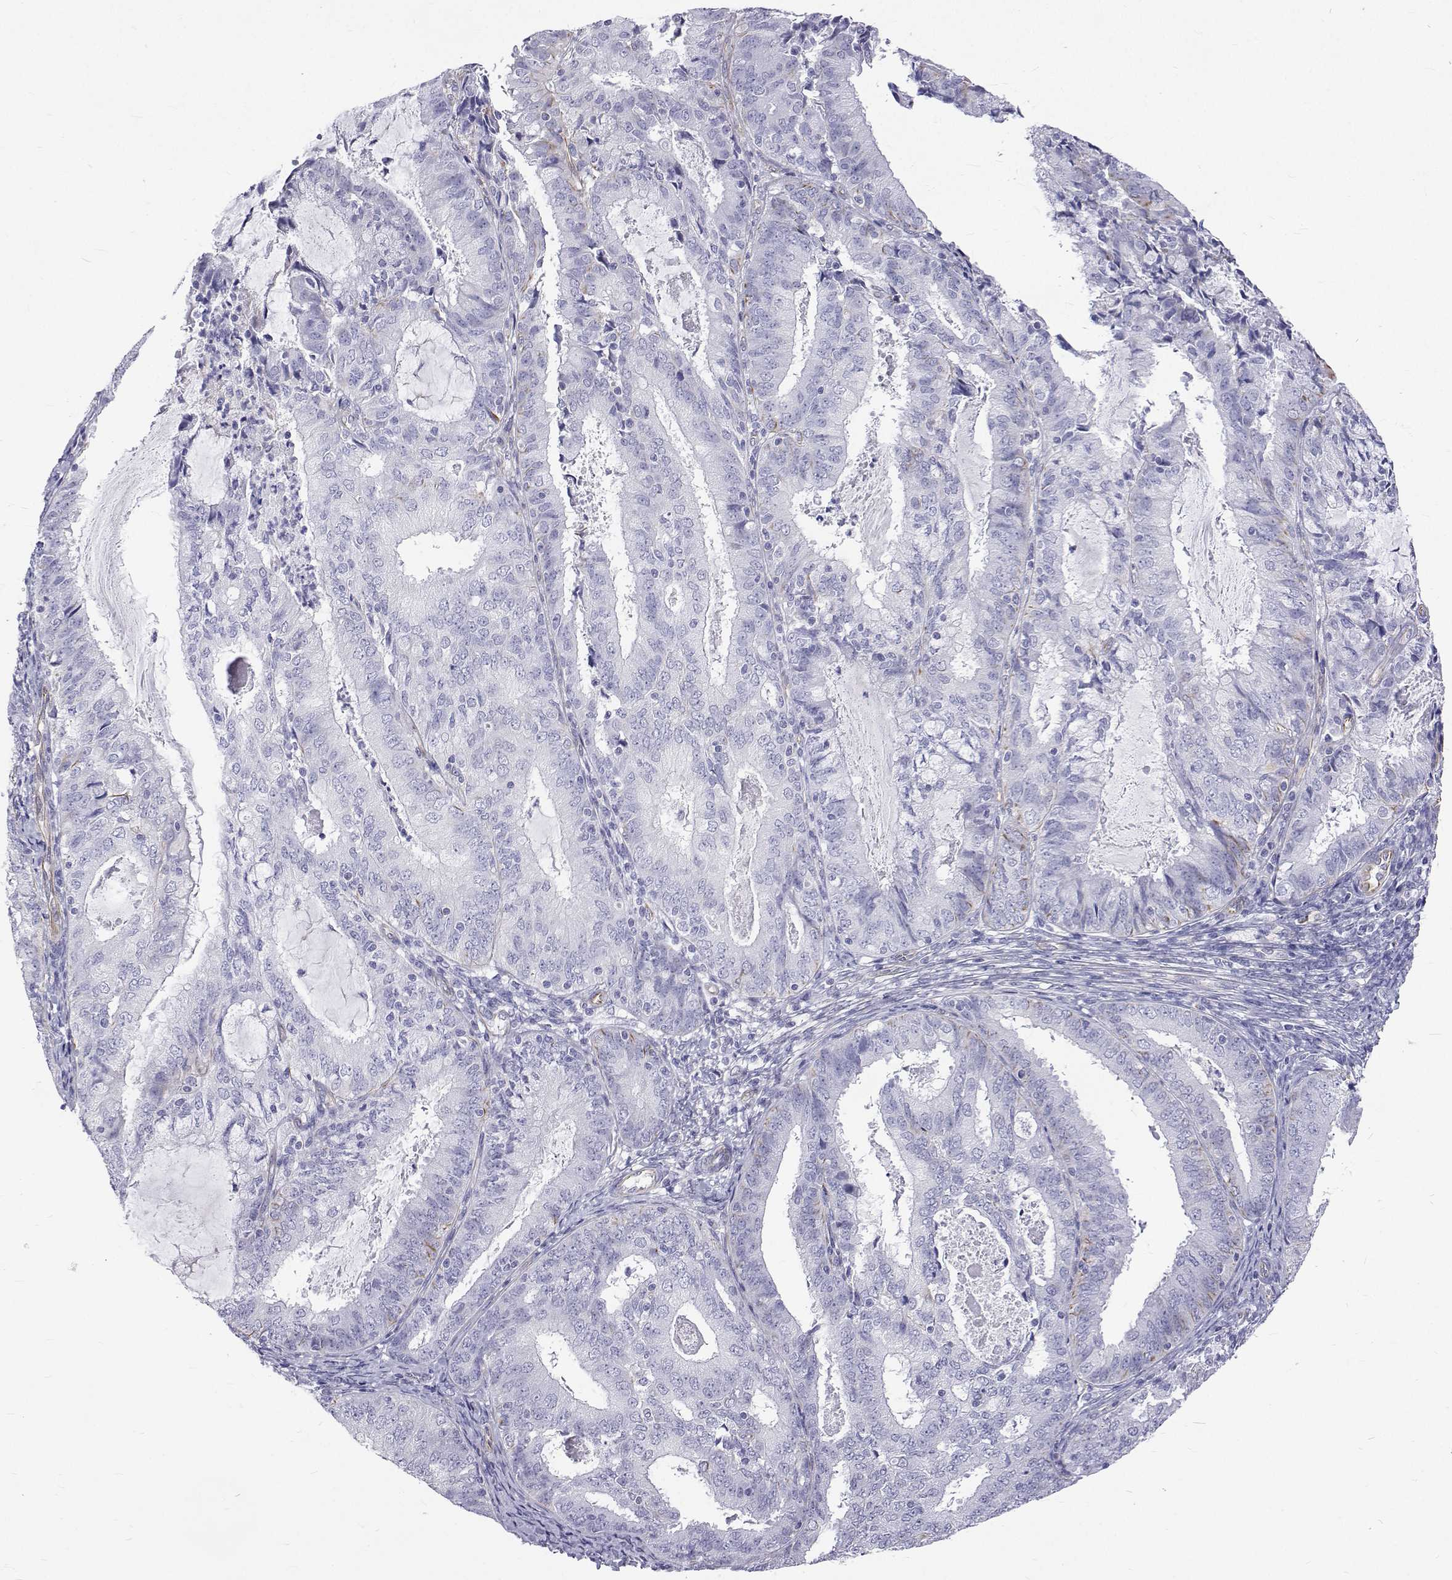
{"staining": {"intensity": "negative", "quantity": "none", "location": "none"}, "tissue": "endometrial cancer", "cell_type": "Tumor cells", "image_type": "cancer", "snomed": [{"axis": "morphology", "description": "Adenocarcinoma, NOS"}, {"axis": "topography", "description": "Endometrium"}], "caption": "Immunohistochemistry (IHC) micrograph of neoplastic tissue: human endometrial adenocarcinoma stained with DAB displays no significant protein expression in tumor cells. Nuclei are stained in blue.", "gene": "OPRPN", "patient": {"sex": "female", "age": 57}}